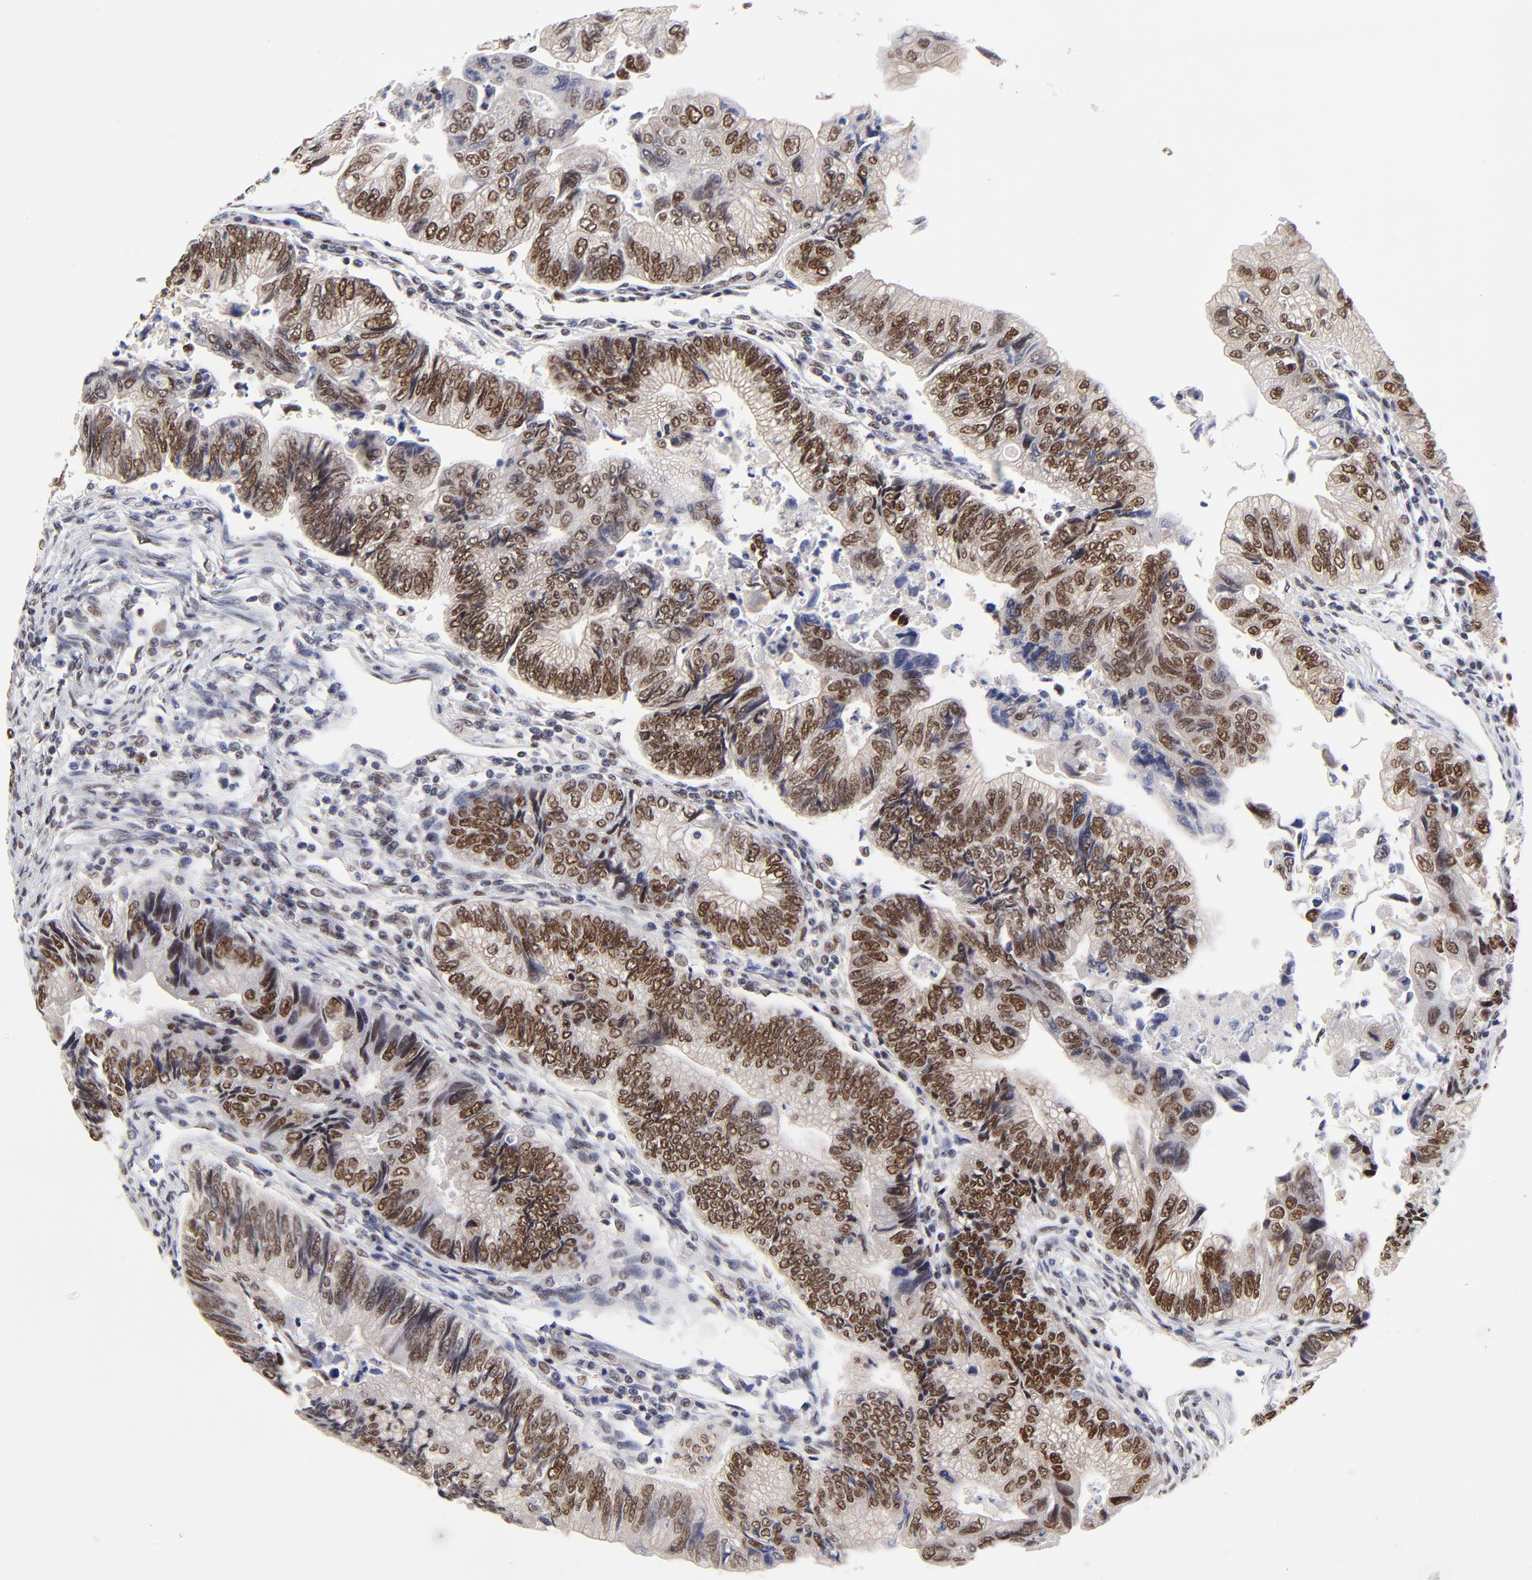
{"staining": {"intensity": "strong", "quantity": ">75%", "location": "nuclear"}, "tissue": "colorectal cancer", "cell_type": "Tumor cells", "image_type": "cancer", "snomed": [{"axis": "morphology", "description": "Adenocarcinoma, NOS"}, {"axis": "topography", "description": "Colon"}], "caption": "Strong nuclear protein expression is identified in approximately >75% of tumor cells in adenocarcinoma (colorectal).", "gene": "ZMYM3", "patient": {"sex": "female", "age": 11}}